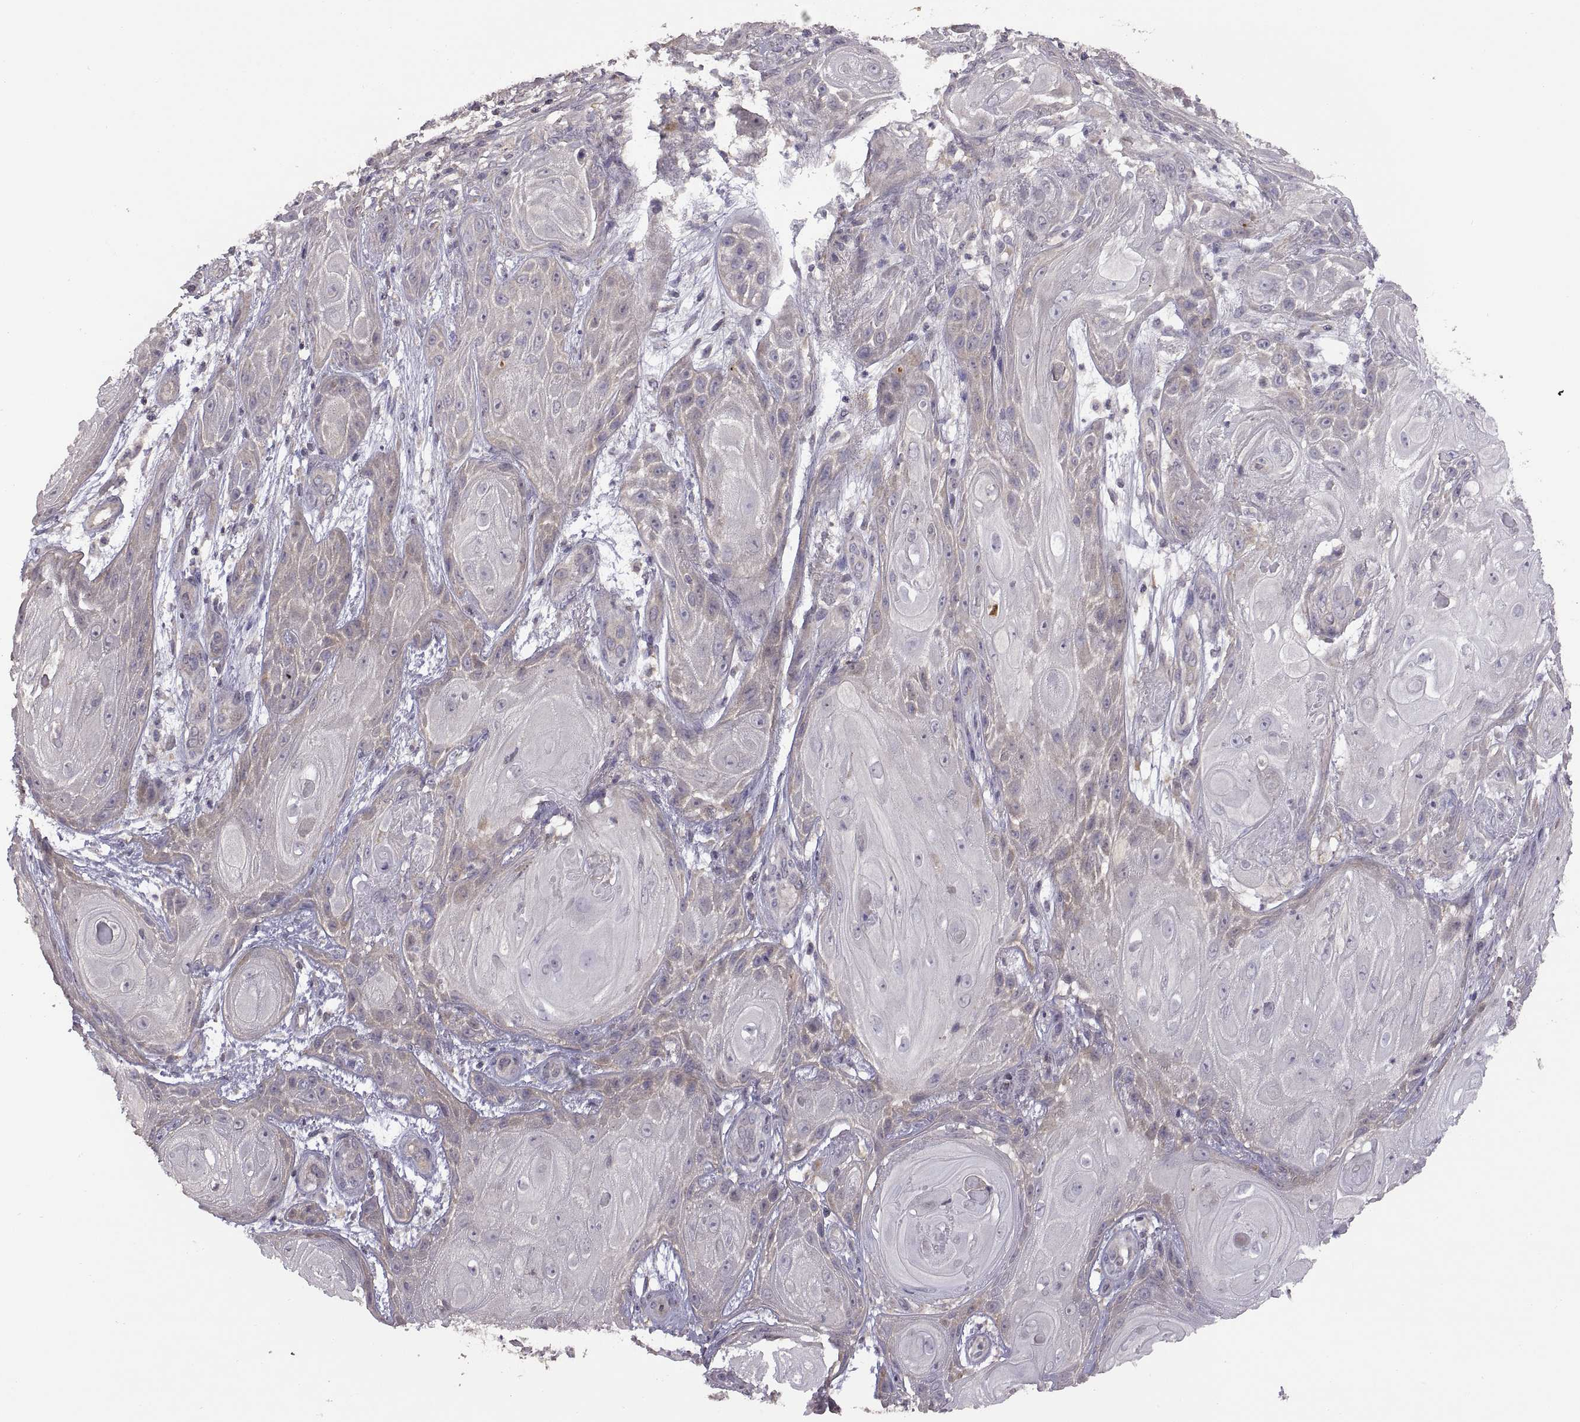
{"staining": {"intensity": "weak", "quantity": "<25%", "location": "cytoplasmic/membranous"}, "tissue": "skin cancer", "cell_type": "Tumor cells", "image_type": "cancer", "snomed": [{"axis": "morphology", "description": "Squamous cell carcinoma, NOS"}, {"axis": "topography", "description": "Skin"}], "caption": "Image shows no significant protein staining in tumor cells of skin cancer (squamous cell carcinoma). (Brightfield microscopy of DAB immunohistochemistry at high magnification).", "gene": "NMNAT2", "patient": {"sex": "male", "age": 62}}